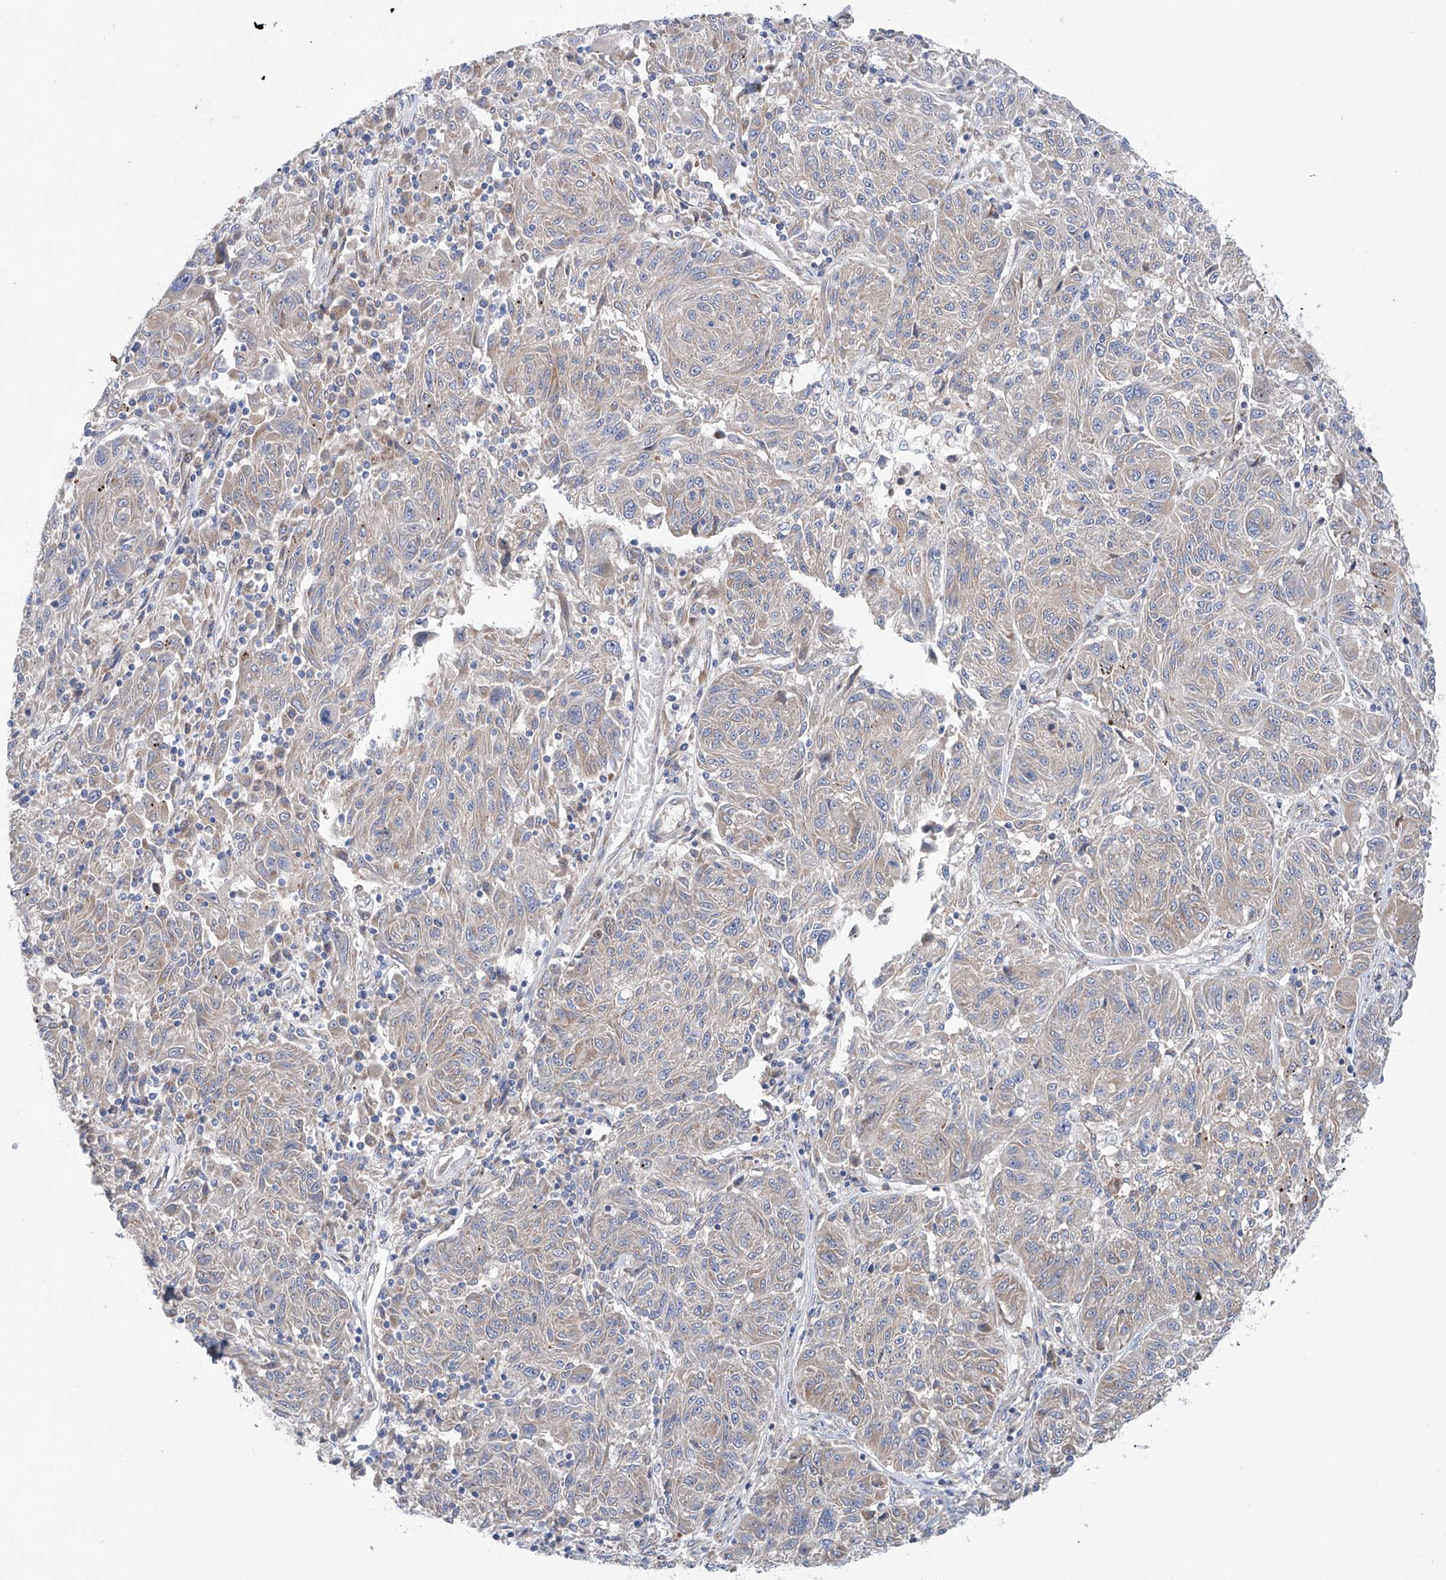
{"staining": {"intensity": "weak", "quantity": "<25%", "location": "cytoplasmic/membranous"}, "tissue": "melanoma", "cell_type": "Tumor cells", "image_type": "cancer", "snomed": [{"axis": "morphology", "description": "Malignant melanoma, NOS"}, {"axis": "topography", "description": "Skin"}], "caption": "Melanoma was stained to show a protein in brown. There is no significant expression in tumor cells. The staining was performed using DAB (3,3'-diaminobenzidine) to visualize the protein expression in brown, while the nuclei were stained in blue with hematoxylin (Magnification: 20x).", "gene": "KLC4", "patient": {"sex": "male", "age": 53}}